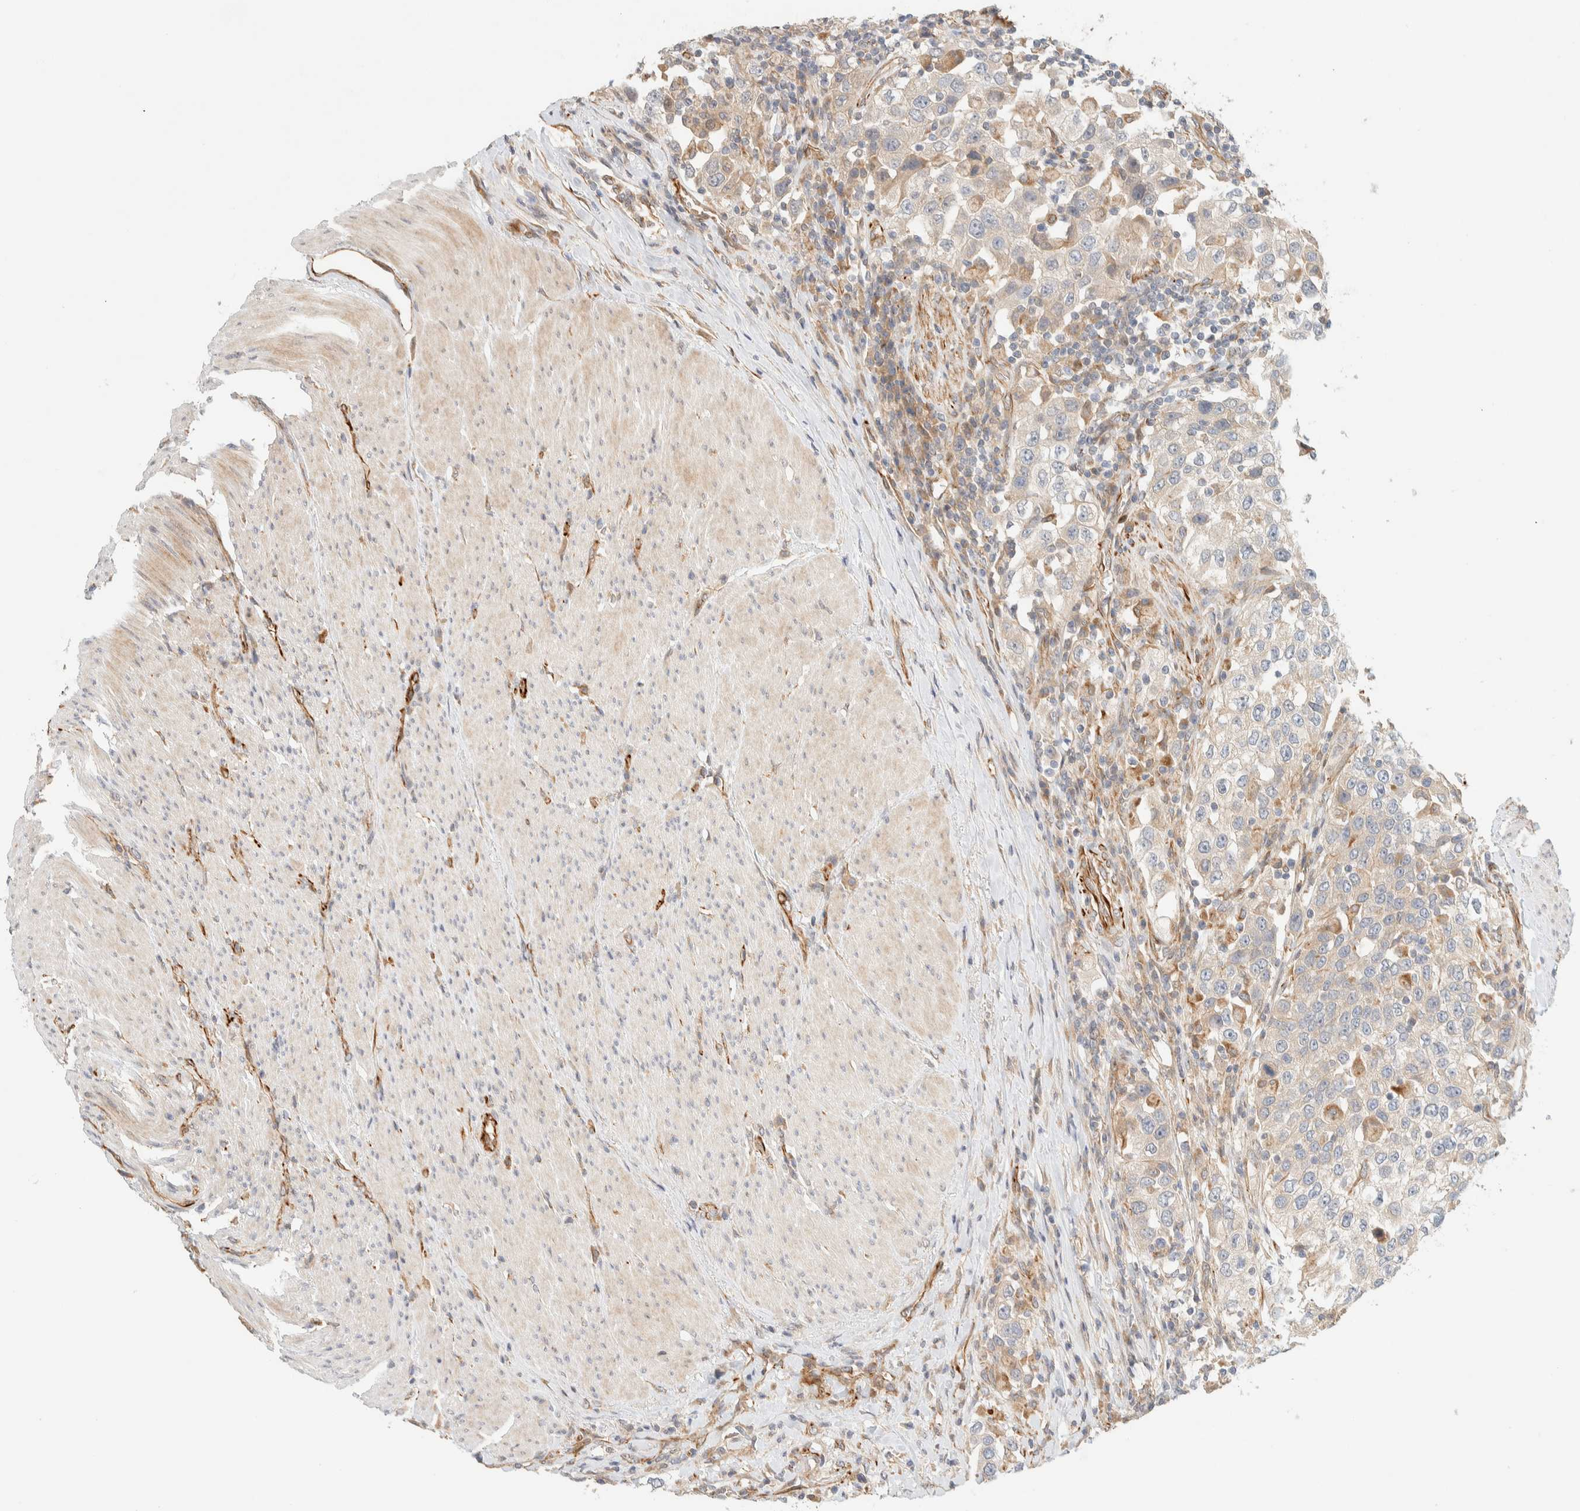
{"staining": {"intensity": "negative", "quantity": "none", "location": "none"}, "tissue": "urothelial cancer", "cell_type": "Tumor cells", "image_type": "cancer", "snomed": [{"axis": "morphology", "description": "Urothelial carcinoma, High grade"}, {"axis": "topography", "description": "Urinary bladder"}], "caption": "This is an immunohistochemistry histopathology image of urothelial carcinoma (high-grade). There is no positivity in tumor cells.", "gene": "FAT1", "patient": {"sex": "female", "age": 80}}